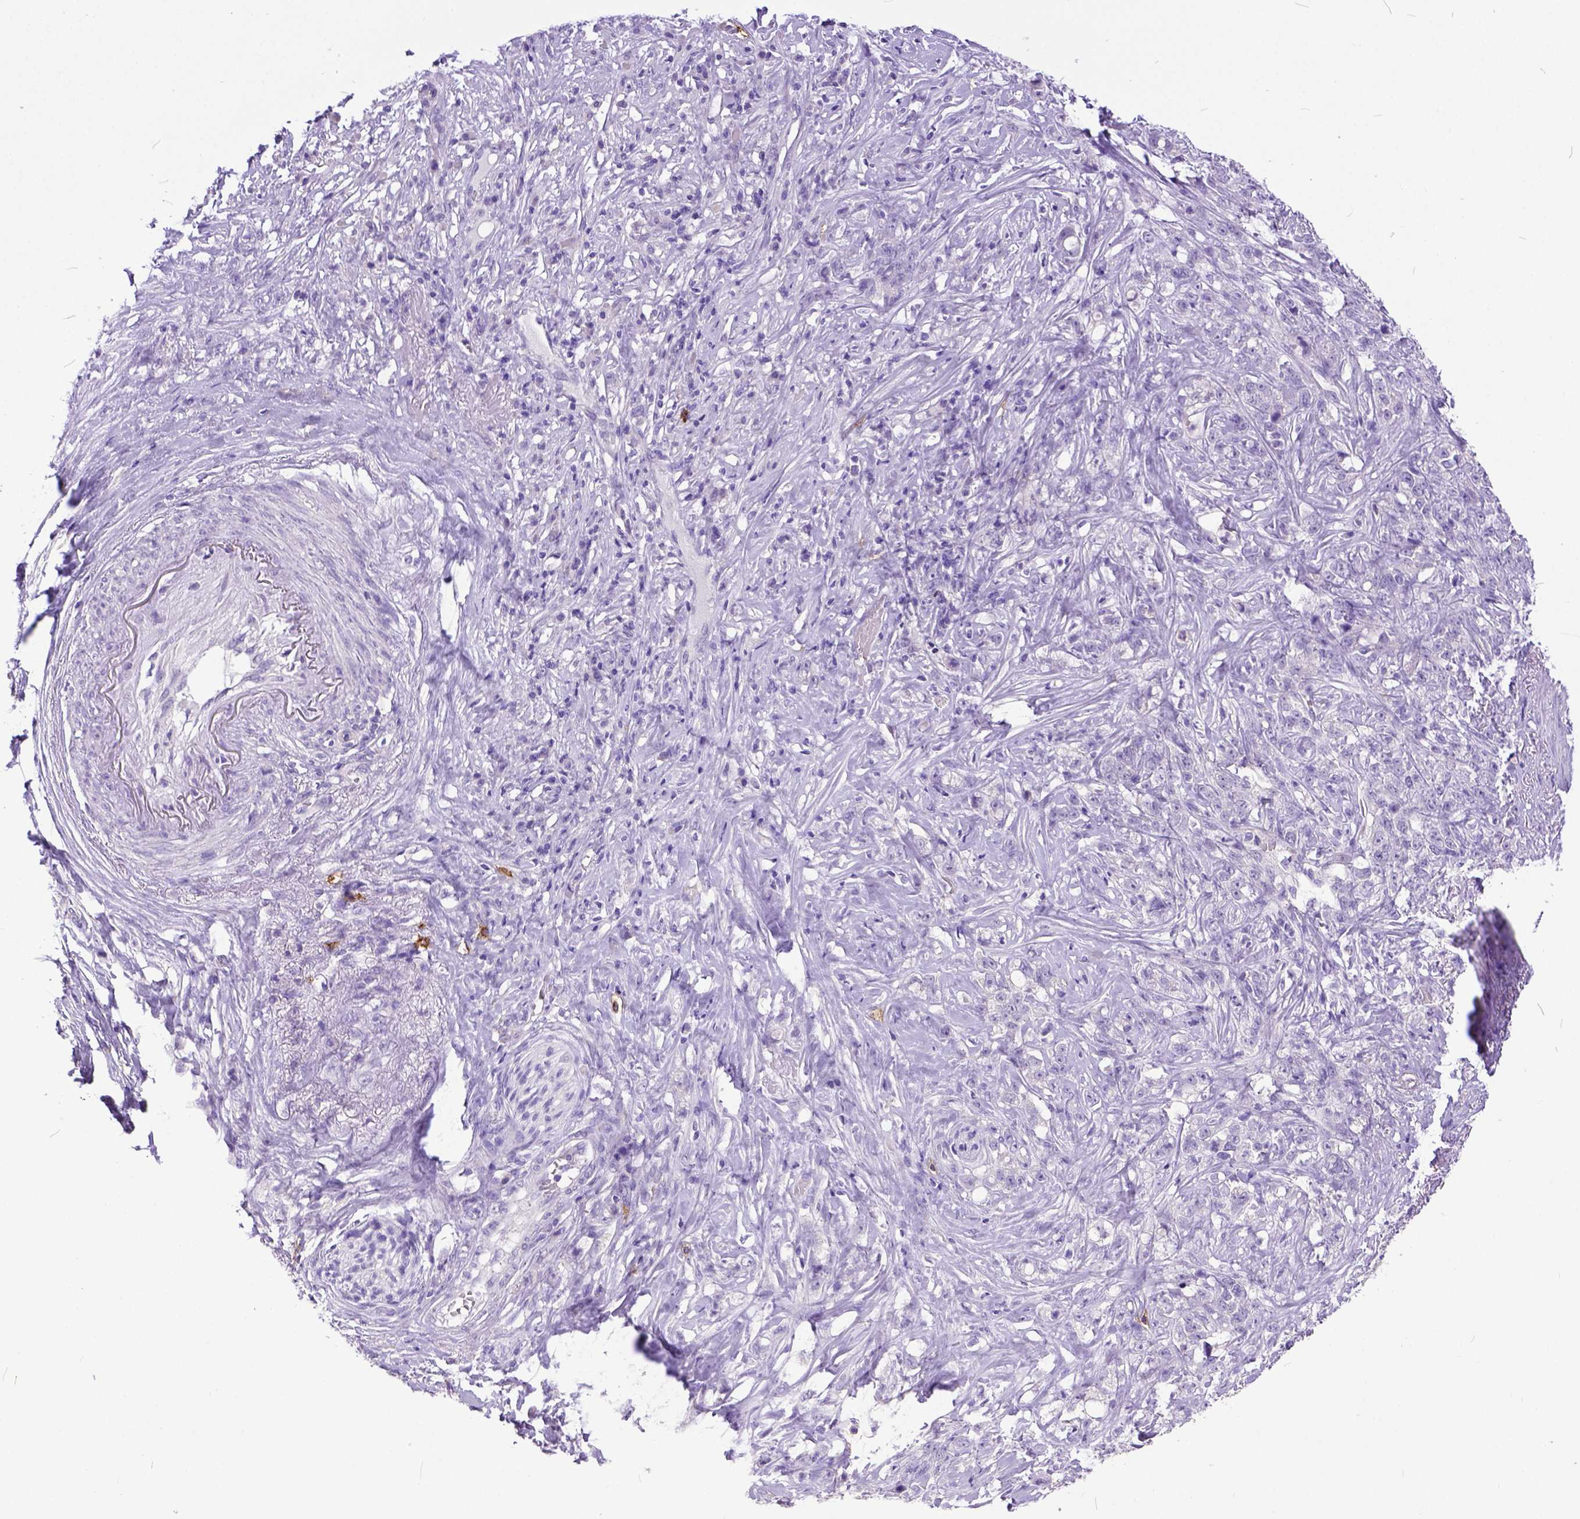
{"staining": {"intensity": "negative", "quantity": "none", "location": "none"}, "tissue": "stomach cancer", "cell_type": "Tumor cells", "image_type": "cancer", "snomed": [{"axis": "morphology", "description": "Adenocarcinoma, NOS"}, {"axis": "topography", "description": "Stomach, lower"}], "caption": "An image of stomach cancer (adenocarcinoma) stained for a protein exhibits no brown staining in tumor cells. (DAB (3,3'-diaminobenzidine) immunohistochemistry (IHC) visualized using brightfield microscopy, high magnification).", "gene": "KIT", "patient": {"sex": "male", "age": 88}}